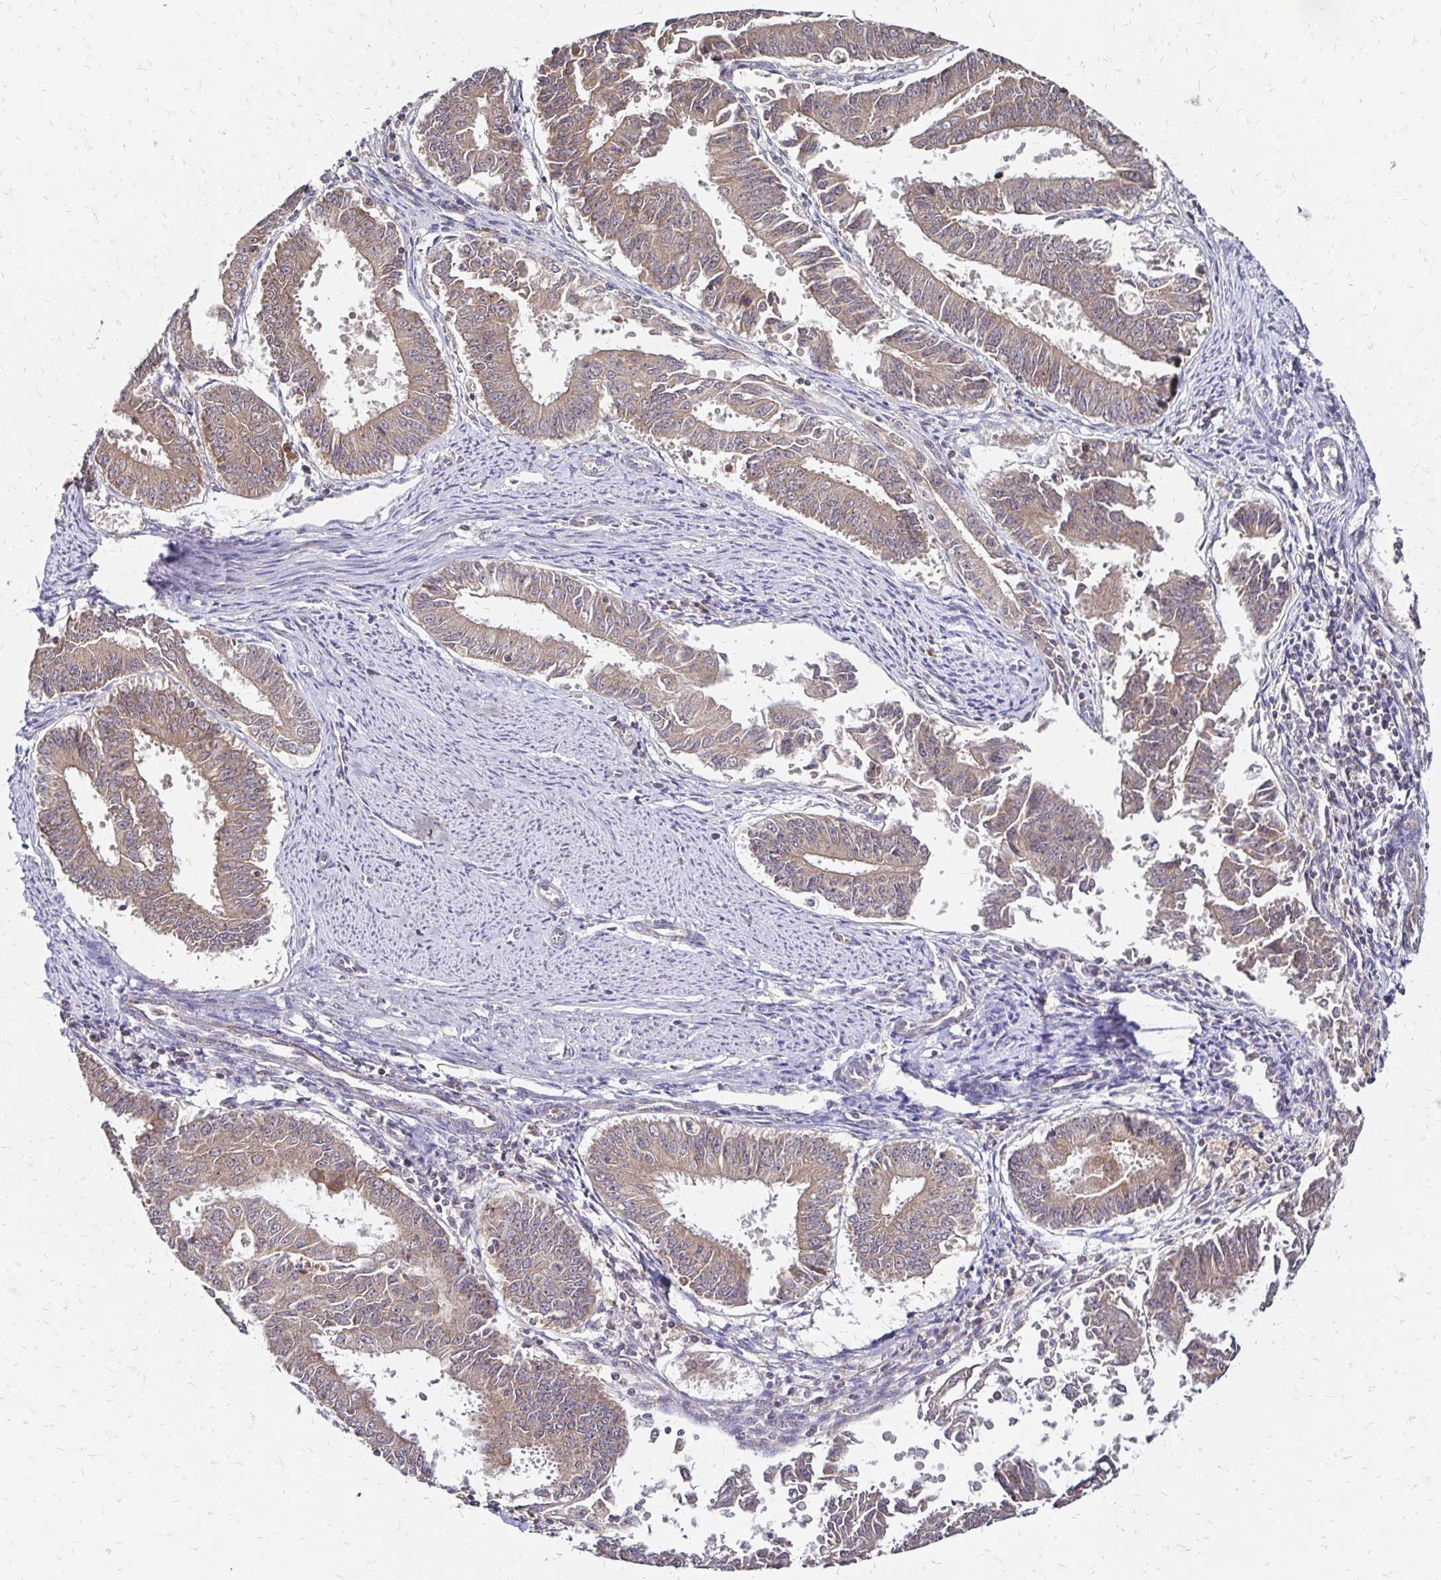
{"staining": {"intensity": "moderate", "quantity": ">75%", "location": "cytoplasmic/membranous"}, "tissue": "endometrial cancer", "cell_type": "Tumor cells", "image_type": "cancer", "snomed": [{"axis": "morphology", "description": "Adenocarcinoma, NOS"}, {"axis": "topography", "description": "Endometrium"}], "caption": "Brown immunohistochemical staining in endometrial cancer displays moderate cytoplasmic/membranous staining in about >75% of tumor cells.", "gene": "ZW10", "patient": {"sex": "female", "age": 73}}